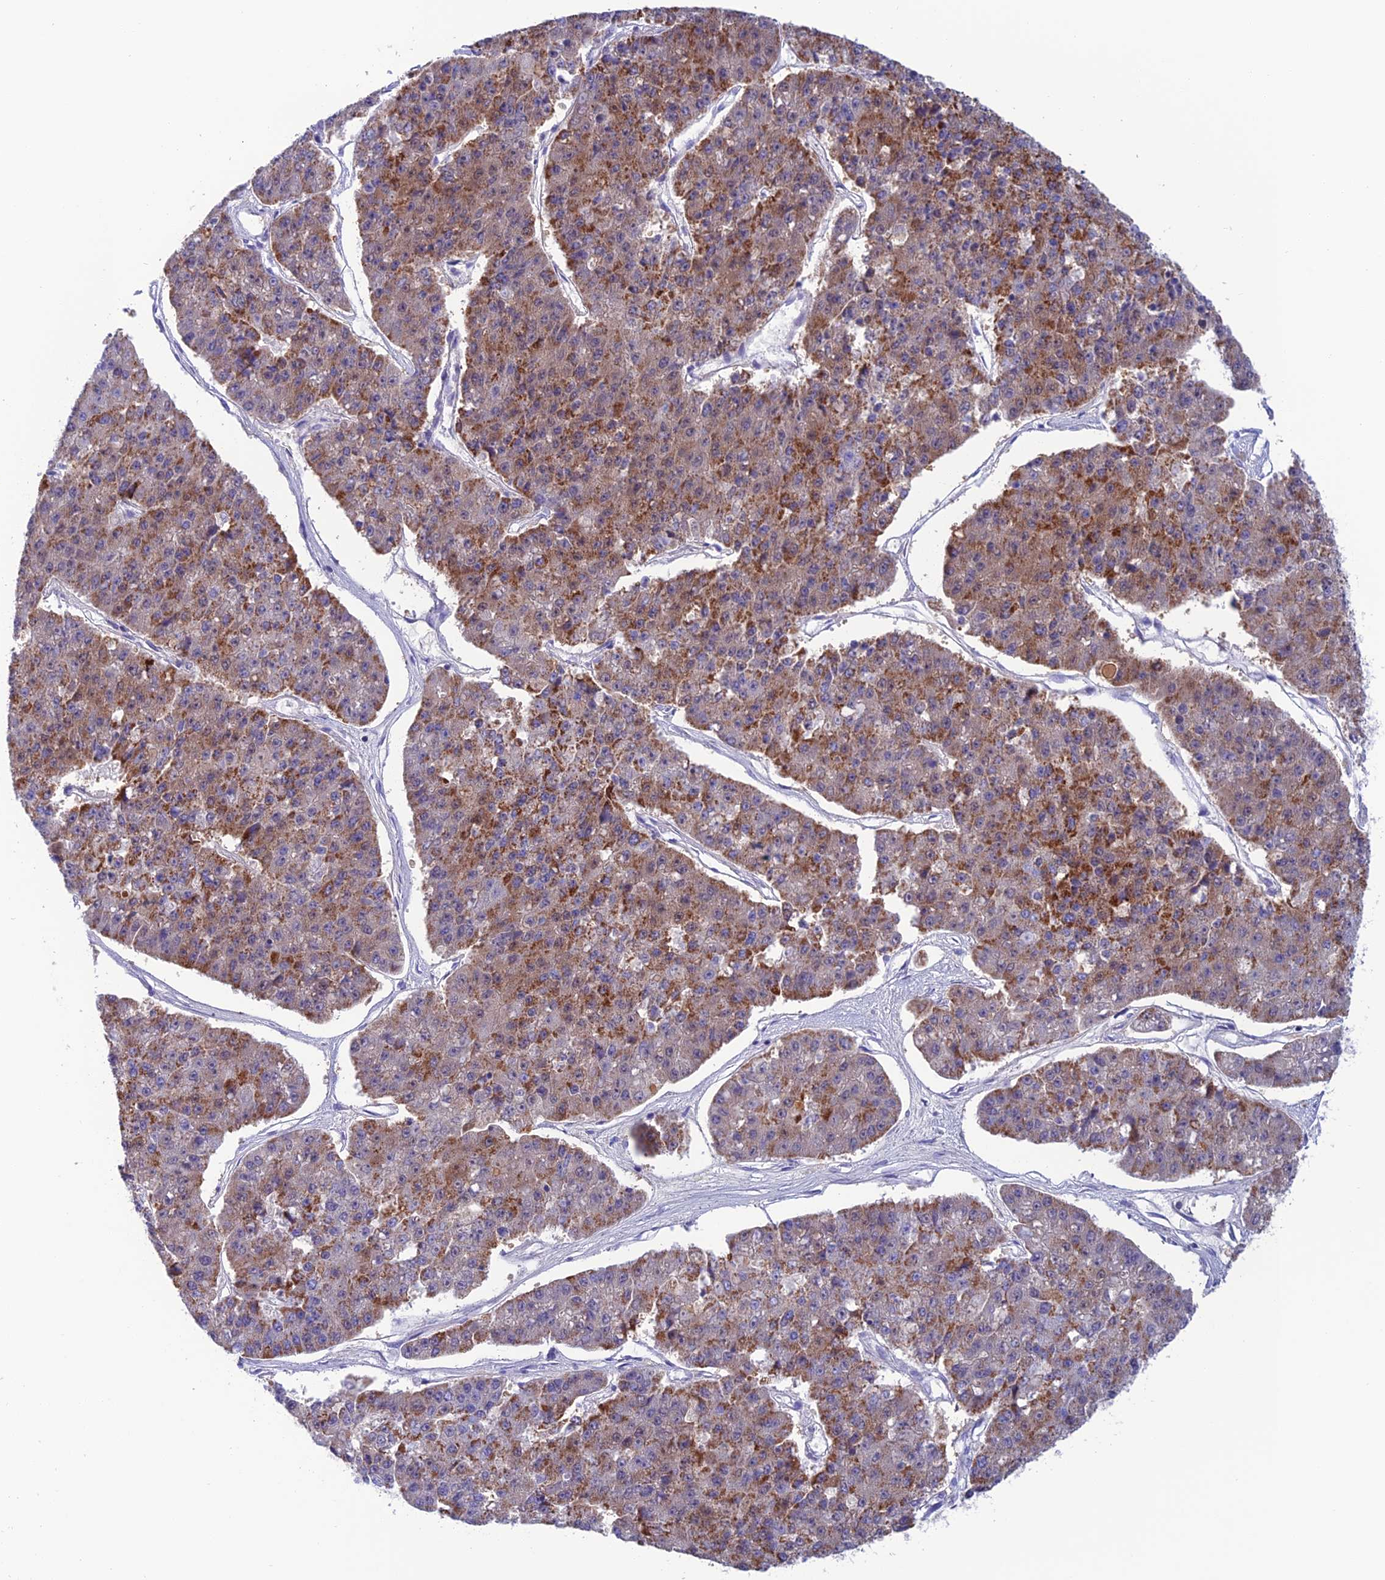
{"staining": {"intensity": "moderate", "quantity": "25%-75%", "location": "cytoplasmic/membranous"}, "tissue": "pancreatic cancer", "cell_type": "Tumor cells", "image_type": "cancer", "snomed": [{"axis": "morphology", "description": "Adenocarcinoma, NOS"}, {"axis": "topography", "description": "Pancreas"}], "caption": "High-magnification brightfield microscopy of pancreatic cancer stained with DAB (3,3'-diaminobenzidine) (brown) and counterstained with hematoxylin (blue). tumor cells exhibit moderate cytoplasmic/membranous staining is appreciated in about25%-75% of cells. Using DAB (3,3'-diaminobenzidine) (brown) and hematoxylin (blue) stains, captured at high magnification using brightfield microscopy.", "gene": "NXPE4", "patient": {"sex": "male", "age": 50}}